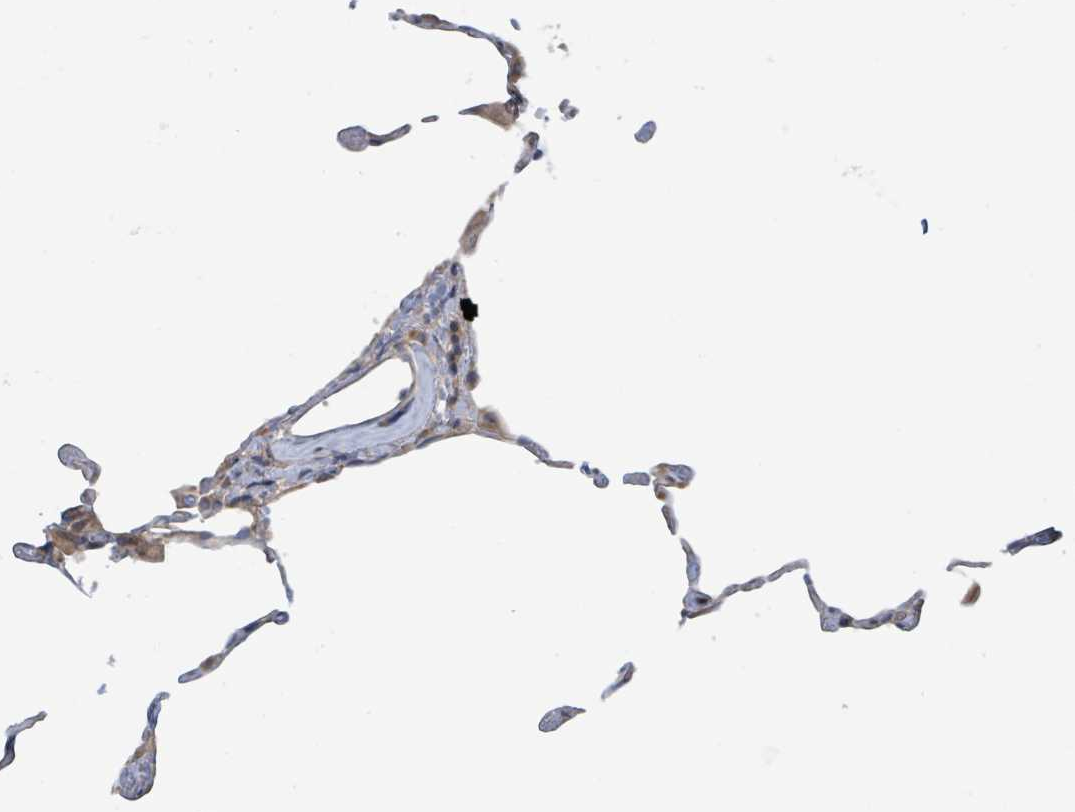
{"staining": {"intensity": "negative", "quantity": "none", "location": "none"}, "tissue": "lung", "cell_type": "Alveolar cells", "image_type": "normal", "snomed": [{"axis": "morphology", "description": "Normal tissue, NOS"}, {"axis": "topography", "description": "Lung"}], "caption": "Immunohistochemistry (IHC) image of unremarkable lung: human lung stained with DAB (3,3'-diaminobenzidine) demonstrates no significant protein positivity in alveolar cells.", "gene": "CFAP210", "patient": {"sex": "female", "age": 57}}